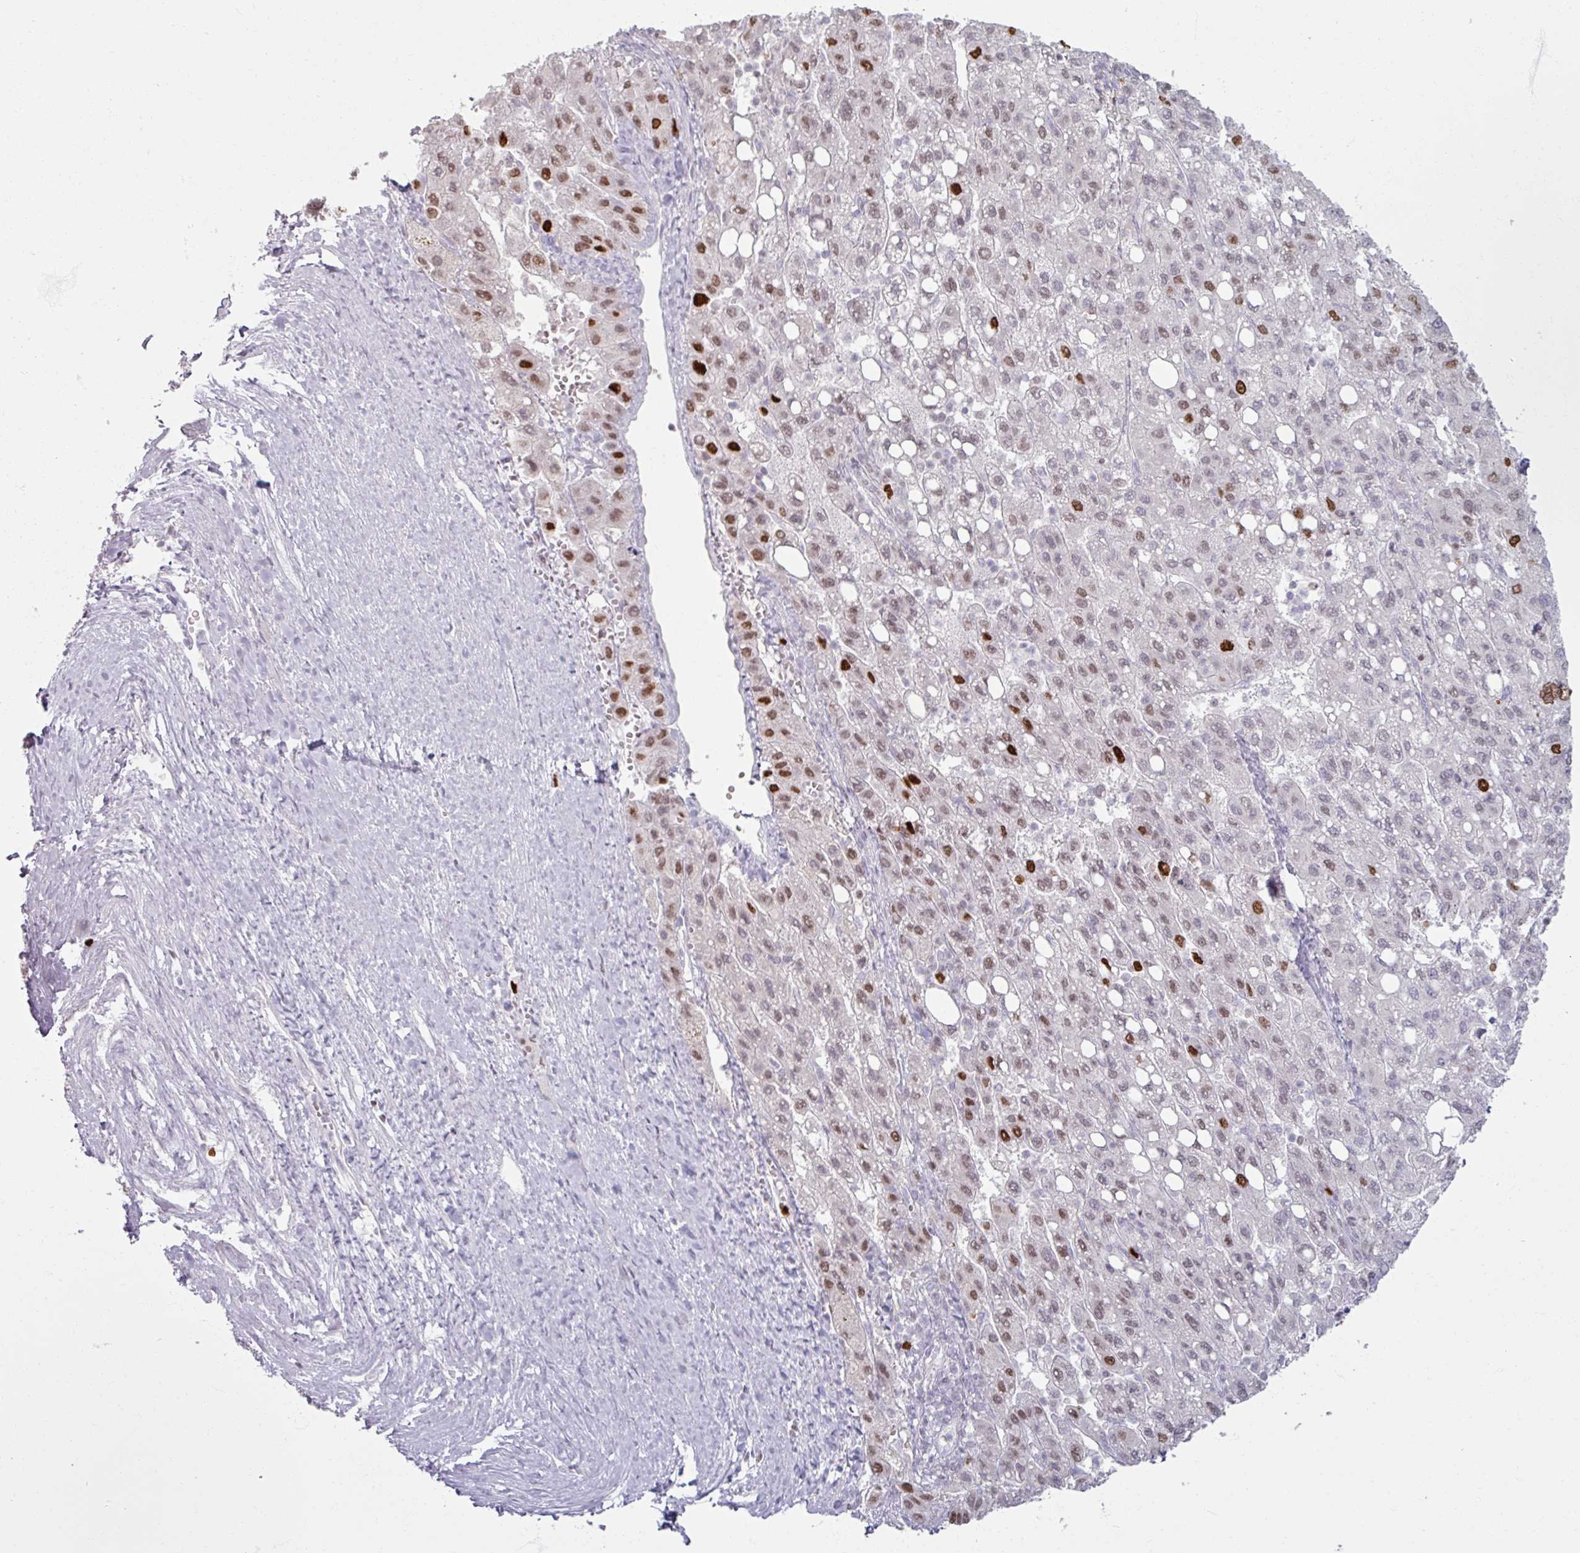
{"staining": {"intensity": "strong", "quantity": "<25%", "location": "nuclear"}, "tissue": "liver cancer", "cell_type": "Tumor cells", "image_type": "cancer", "snomed": [{"axis": "morphology", "description": "Carcinoma, Hepatocellular, NOS"}, {"axis": "topography", "description": "Liver"}], "caption": "Human hepatocellular carcinoma (liver) stained for a protein (brown) demonstrates strong nuclear positive staining in approximately <25% of tumor cells.", "gene": "ATAD2", "patient": {"sex": "female", "age": 82}}